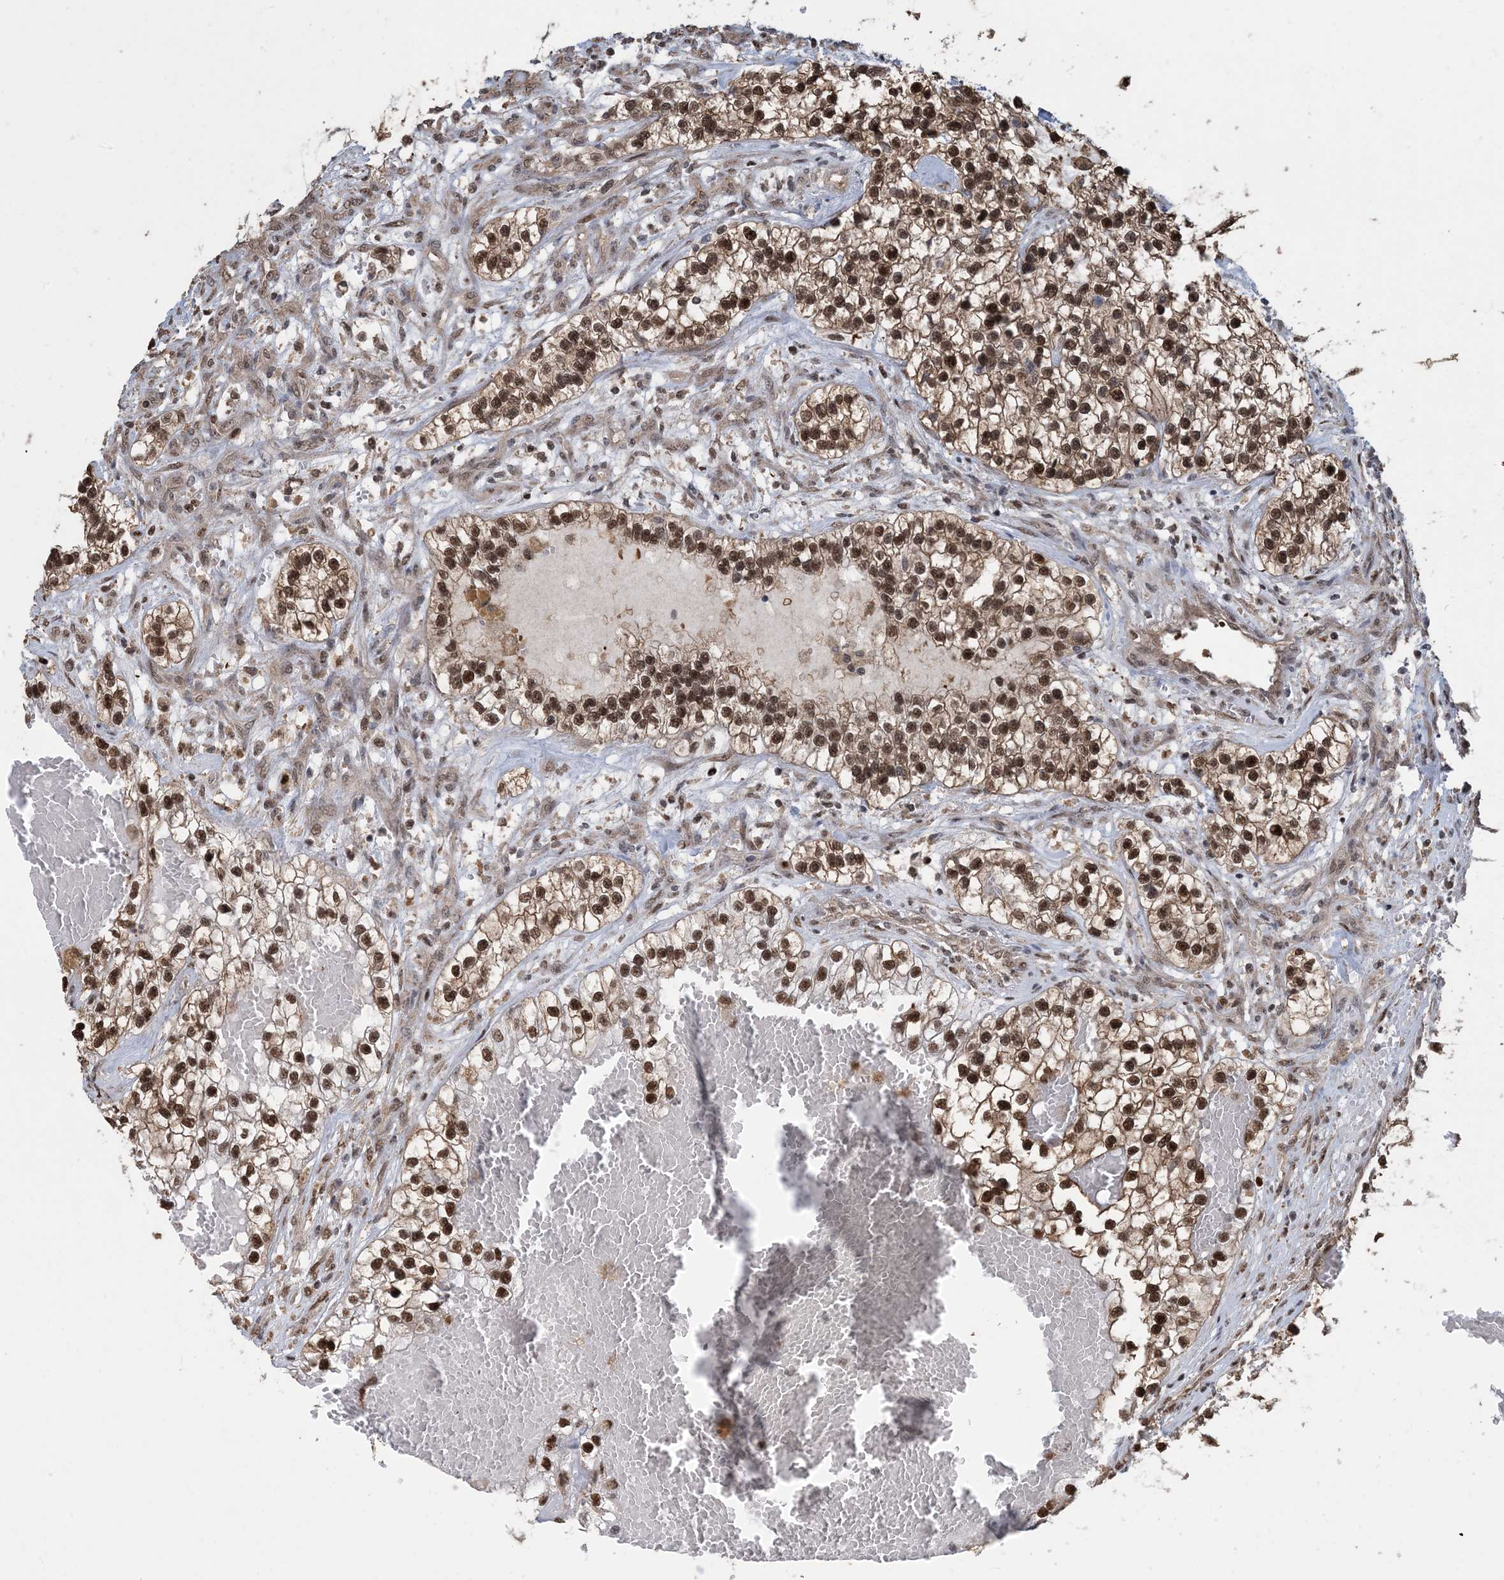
{"staining": {"intensity": "strong", "quantity": ">75%", "location": "cytoplasmic/membranous,nuclear"}, "tissue": "renal cancer", "cell_type": "Tumor cells", "image_type": "cancer", "snomed": [{"axis": "morphology", "description": "Adenocarcinoma, NOS"}, {"axis": "topography", "description": "Kidney"}], "caption": "Immunohistochemical staining of renal cancer exhibits high levels of strong cytoplasmic/membranous and nuclear protein positivity in about >75% of tumor cells.", "gene": "HSPA1A", "patient": {"sex": "female", "age": 57}}